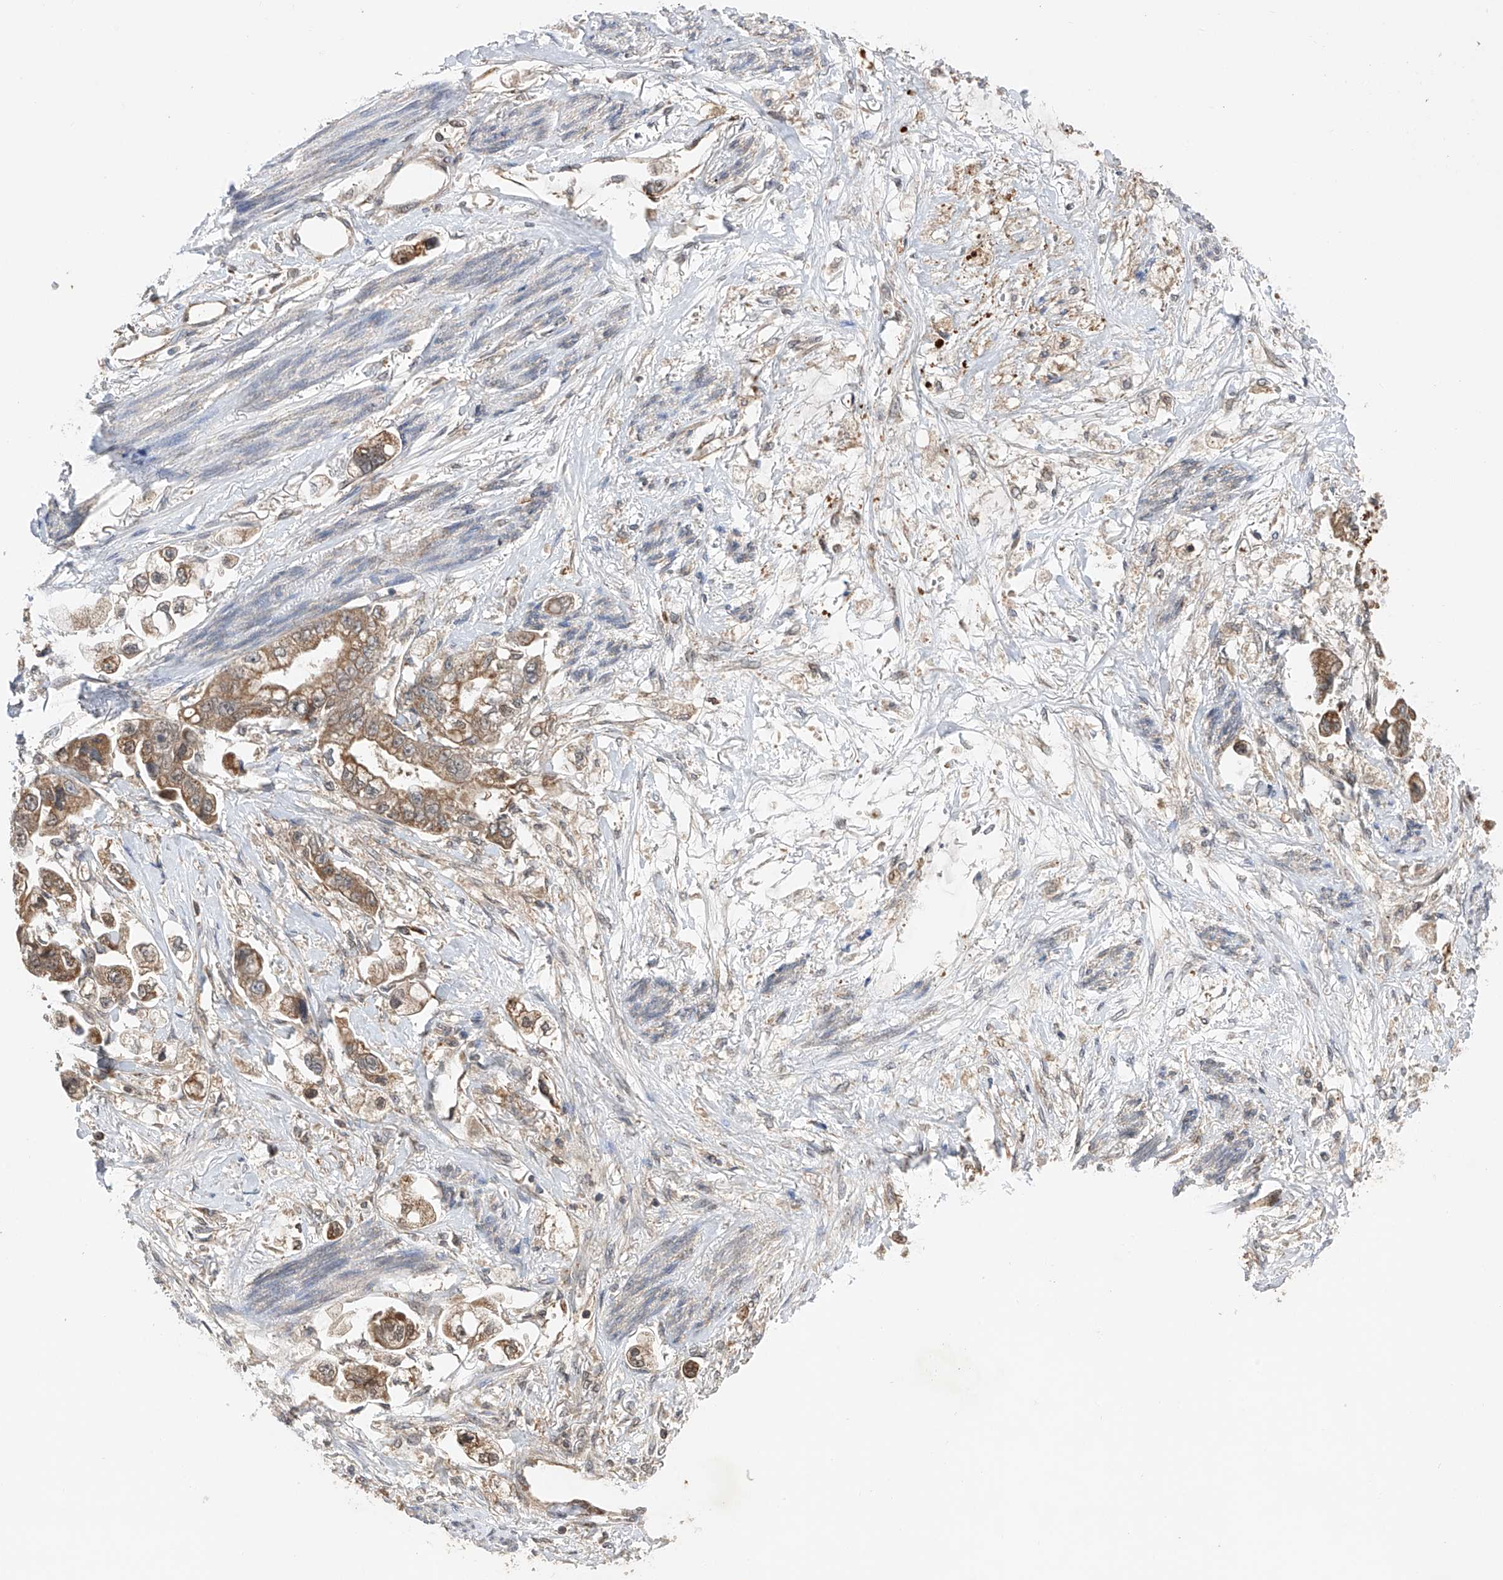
{"staining": {"intensity": "moderate", "quantity": ">75%", "location": "cytoplasmic/membranous"}, "tissue": "stomach cancer", "cell_type": "Tumor cells", "image_type": "cancer", "snomed": [{"axis": "morphology", "description": "Adenocarcinoma, NOS"}, {"axis": "topography", "description": "Stomach"}], "caption": "Protein expression analysis of human adenocarcinoma (stomach) reveals moderate cytoplasmic/membranous staining in approximately >75% of tumor cells.", "gene": "SDHAF4", "patient": {"sex": "male", "age": 62}}